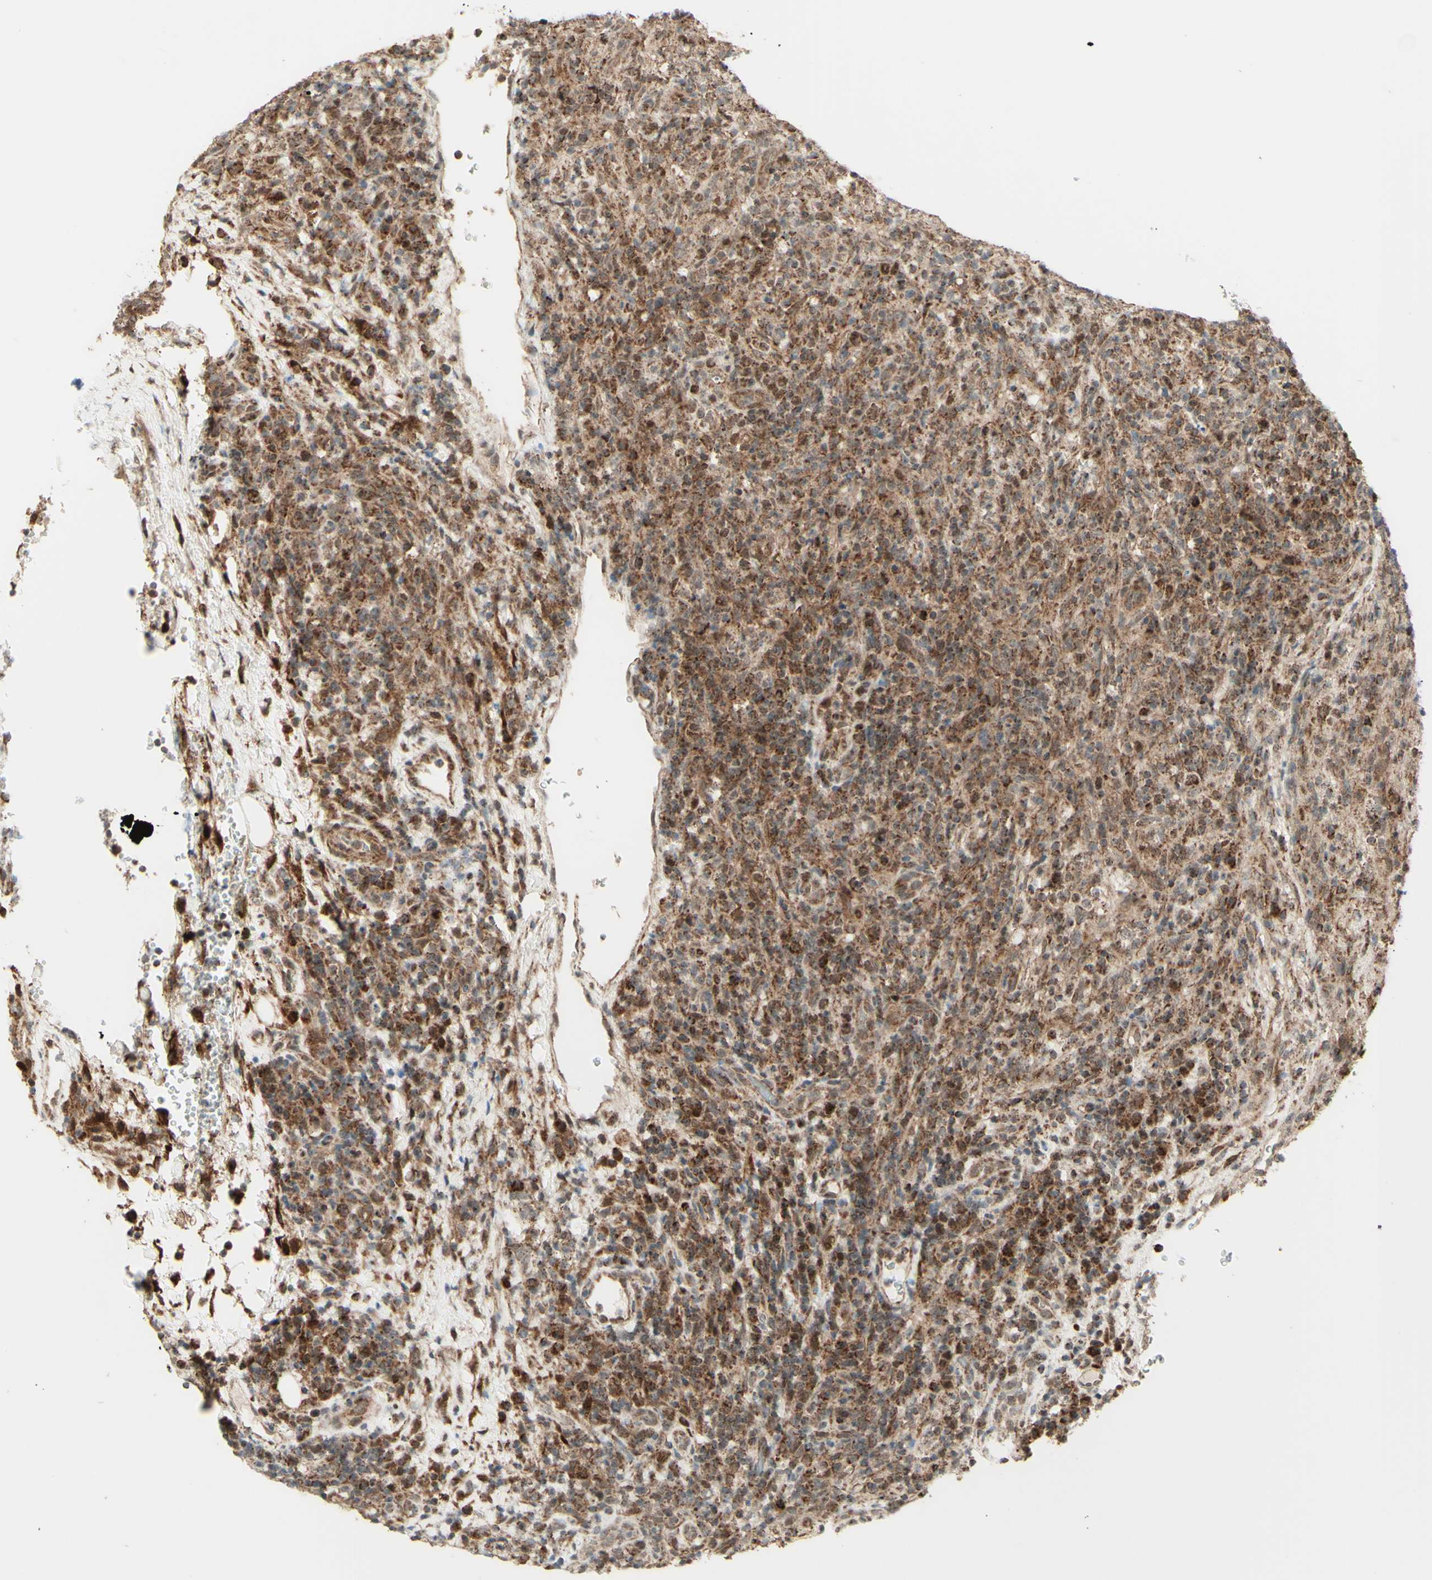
{"staining": {"intensity": "strong", "quantity": ">75%", "location": "cytoplasmic/membranous"}, "tissue": "lymphoma", "cell_type": "Tumor cells", "image_type": "cancer", "snomed": [{"axis": "morphology", "description": "Malignant lymphoma, non-Hodgkin's type, High grade"}, {"axis": "topography", "description": "Lymph node"}], "caption": "The micrograph exhibits immunohistochemical staining of high-grade malignant lymphoma, non-Hodgkin's type. There is strong cytoplasmic/membranous staining is appreciated in approximately >75% of tumor cells.", "gene": "DHRS3", "patient": {"sex": "female", "age": 76}}